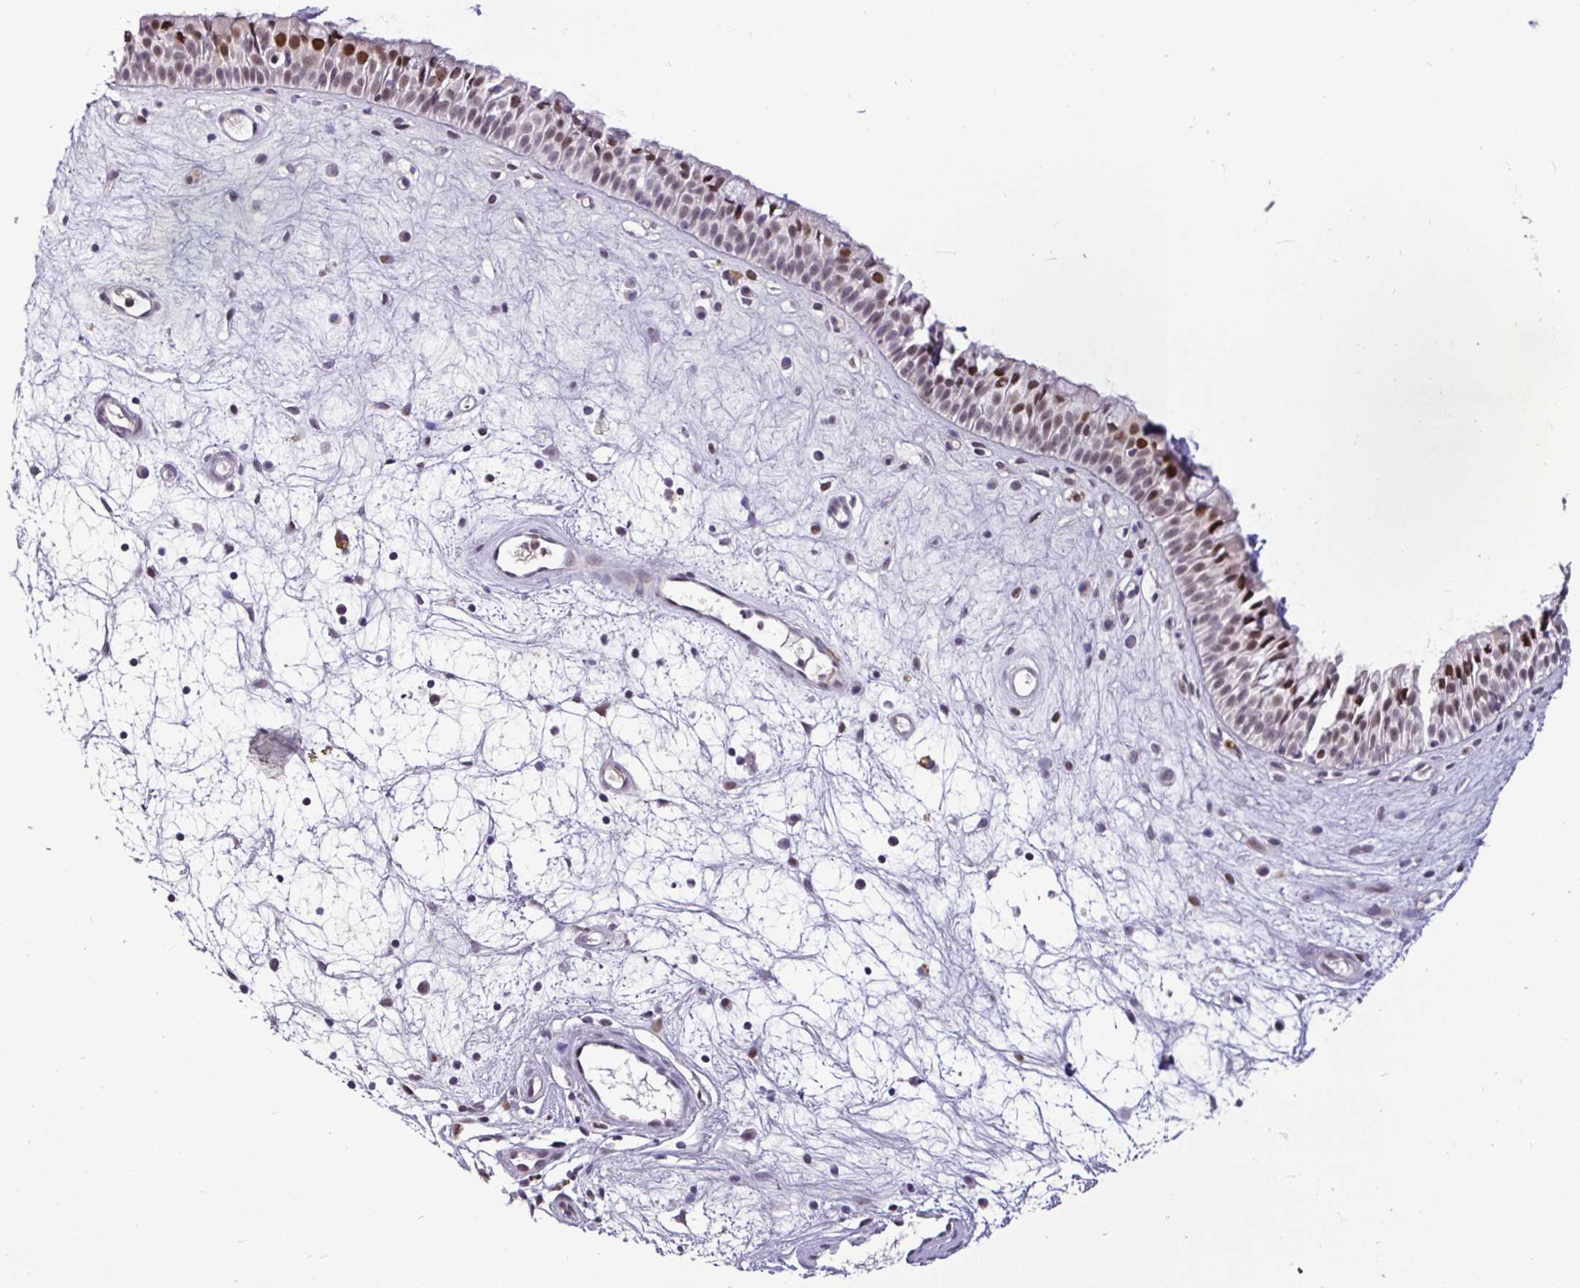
{"staining": {"intensity": "moderate", "quantity": "25%-75%", "location": "nuclear"}, "tissue": "nasopharynx", "cell_type": "Respiratory epithelial cells", "image_type": "normal", "snomed": [{"axis": "morphology", "description": "Normal tissue, NOS"}, {"axis": "topography", "description": "Nasopharynx"}], "caption": "Protein expression by immunohistochemistry demonstrates moderate nuclear expression in approximately 25%-75% of respiratory epithelial cells in normal nasopharynx. (Stains: DAB (3,3'-diaminobenzidine) in brown, nuclei in blue, Microscopy: brightfield microscopy at high magnification).", "gene": "NUP188", "patient": {"sex": "male", "age": 69}}